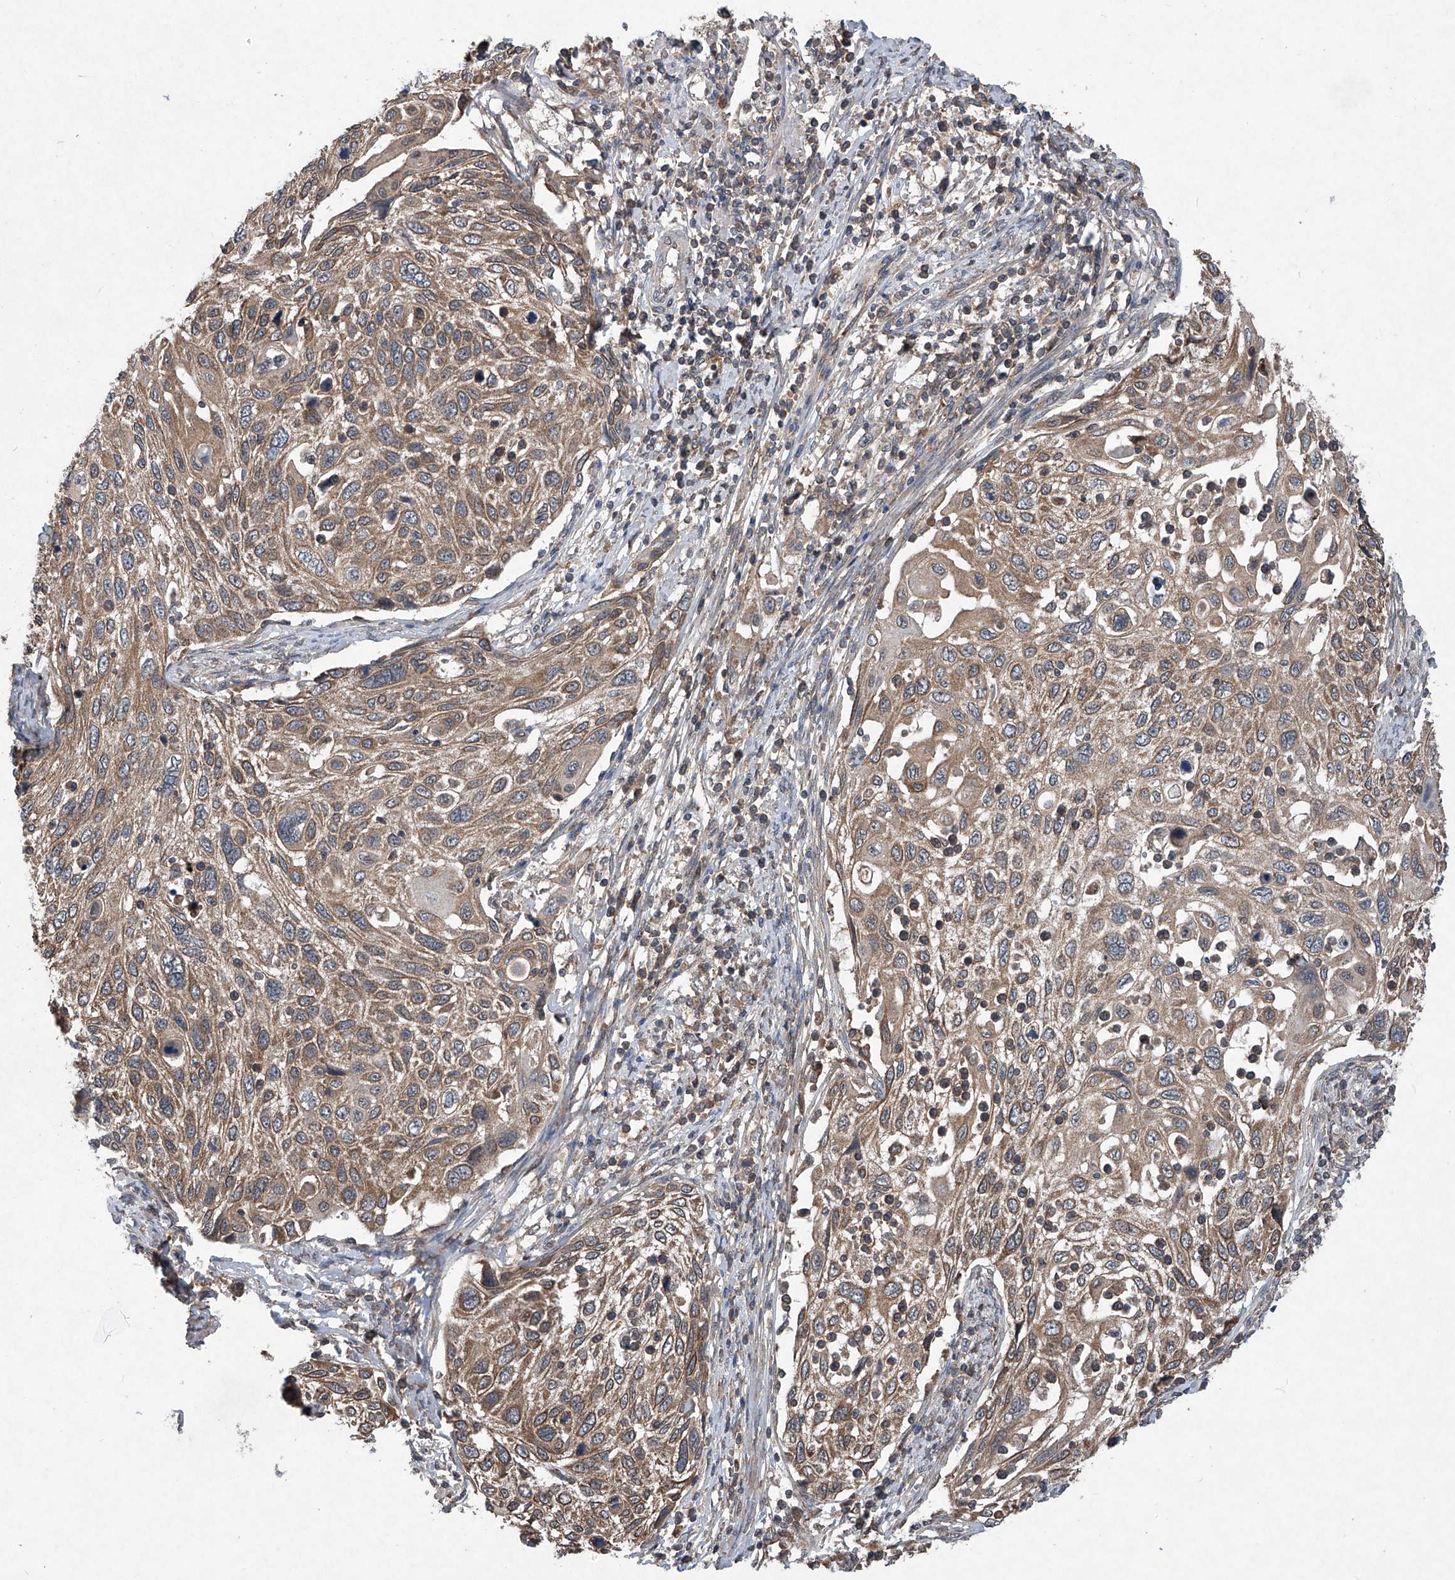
{"staining": {"intensity": "moderate", "quantity": ">75%", "location": "cytoplasmic/membranous"}, "tissue": "cervical cancer", "cell_type": "Tumor cells", "image_type": "cancer", "snomed": [{"axis": "morphology", "description": "Squamous cell carcinoma, NOS"}, {"axis": "topography", "description": "Cervix"}], "caption": "Immunohistochemistry (IHC) micrograph of neoplastic tissue: human cervical cancer (squamous cell carcinoma) stained using immunohistochemistry (IHC) shows medium levels of moderate protein expression localized specifically in the cytoplasmic/membranous of tumor cells, appearing as a cytoplasmic/membranous brown color.", "gene": "SUMF2", "patient": {"sex": "female", "age": 70}}